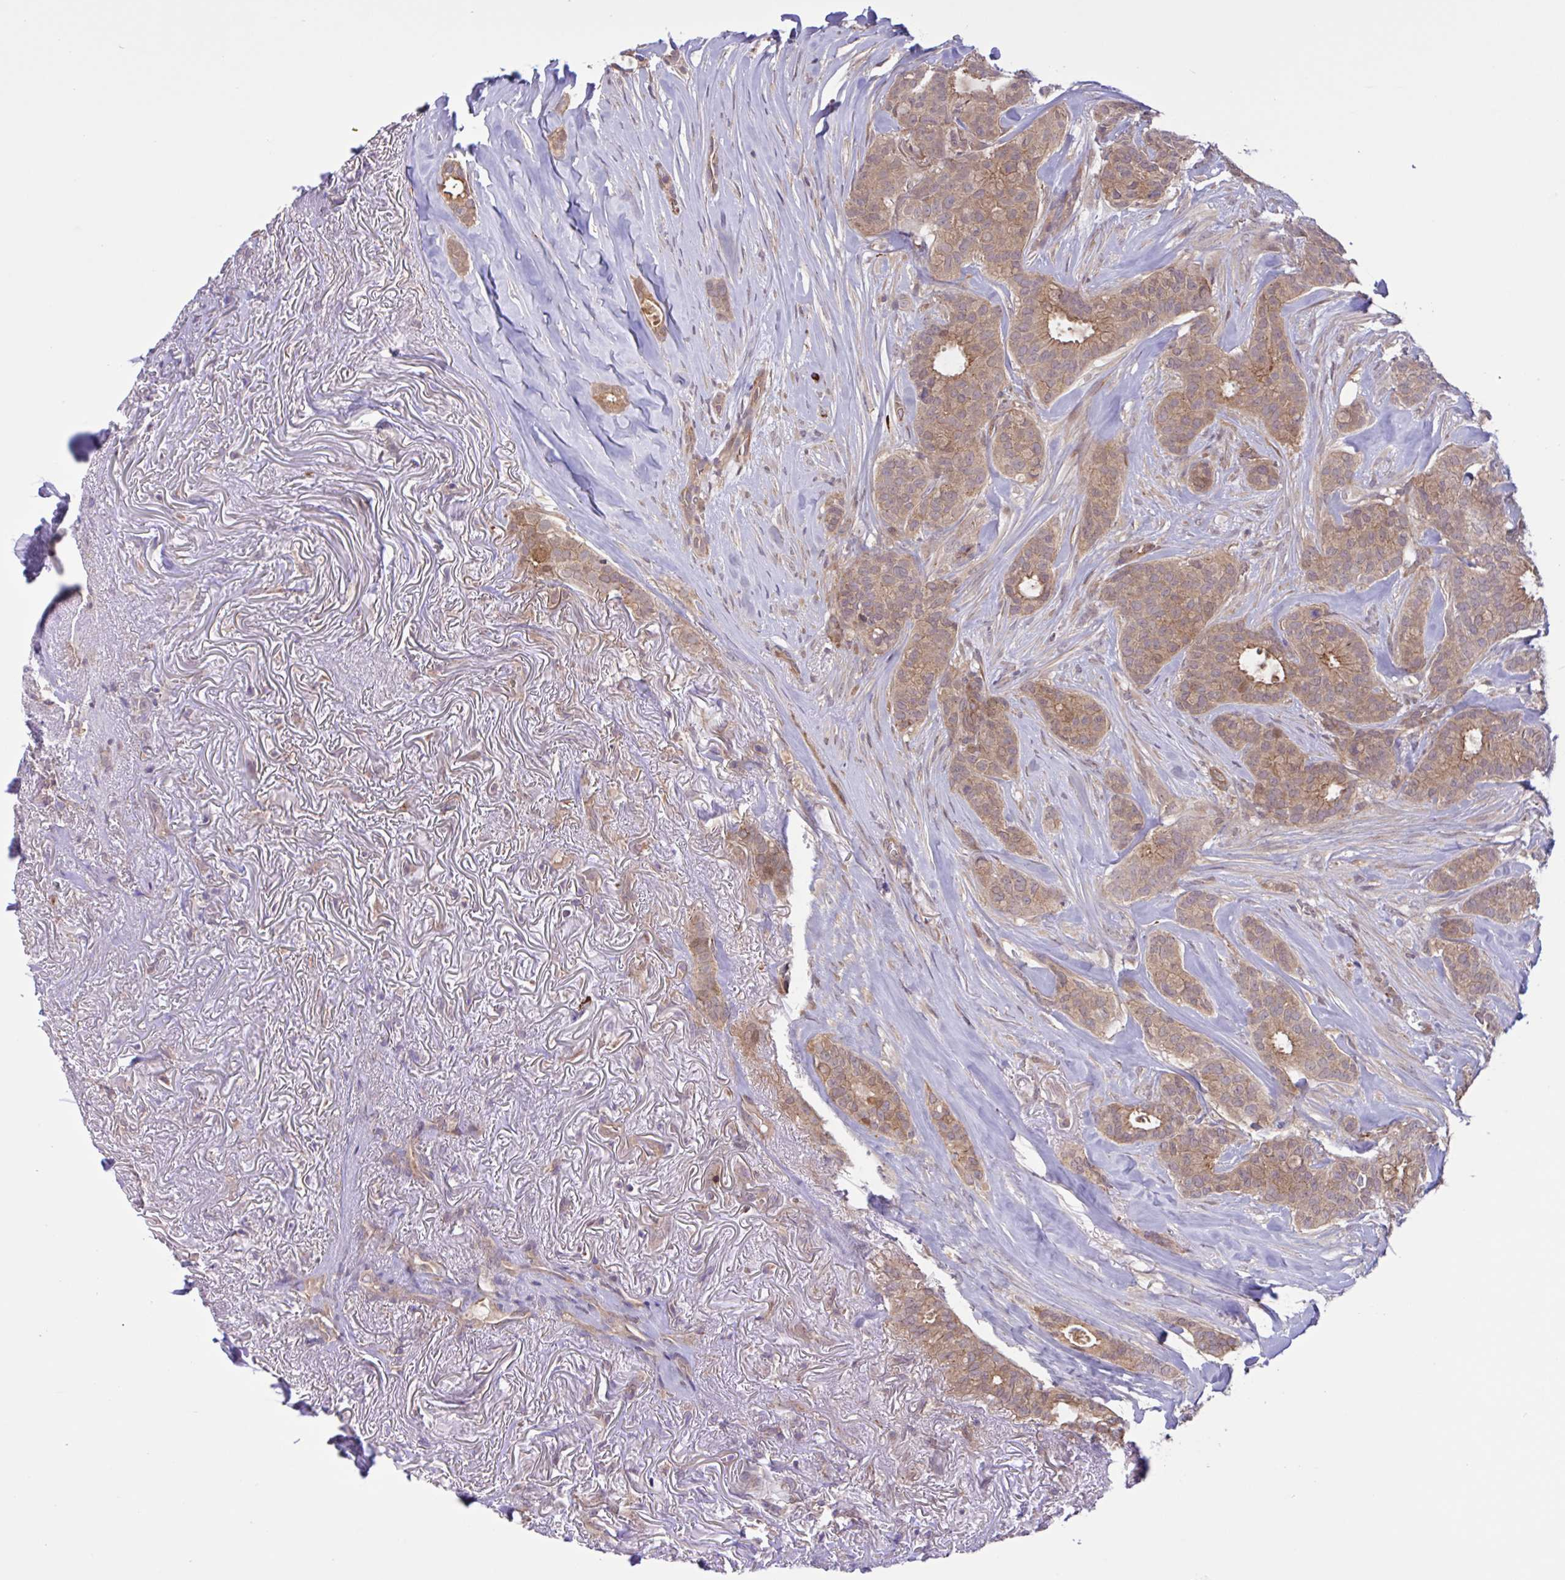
{"staining": {"intensity": "moderate", "quantity": ">75%", "location": "cytoplasmic/membranous"}, "tissue": "breast cancer", "cell_type": "Tumor cells", "image_type": "cancer", "snomed": [{"axis": "morphology", "description": "Duct carcinoma"}, {"axis": "topography", "description": "Breast"}], "caption": "This is an image of immunohistochemistry (IHC) staining of breast cancer, which shows moderate staining in the cytoplasmic/membranous of tumor cells.", "gene": "INTS10", "patient": {"sex": "female", "age": 84}}